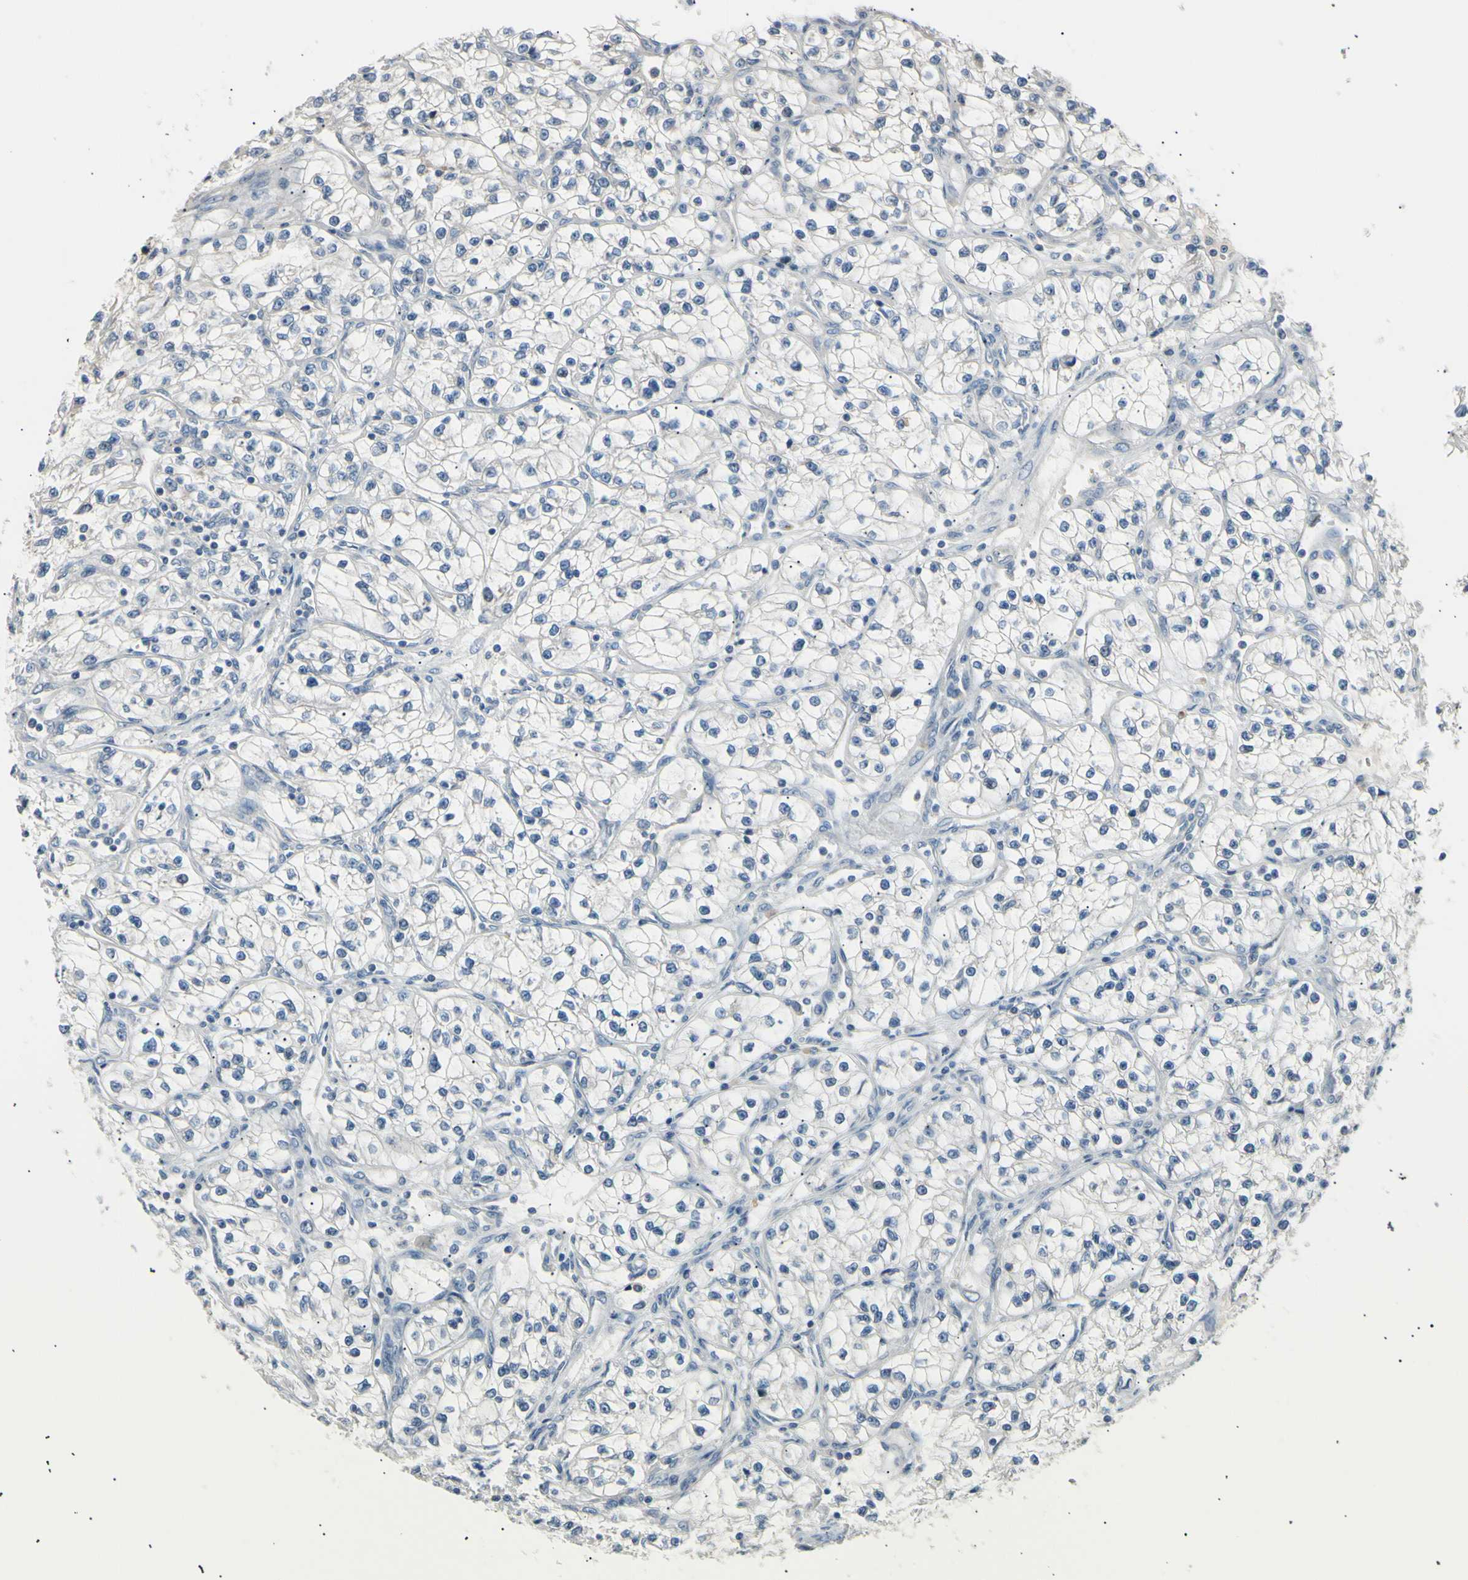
{"staining": {"intensity": "negative", "quantity": "none", "location": "none"}, "tissue": "renal cancer", "cell_type": "Tumor cells", "image_type": "cancer", "snomed": [{"axis": "morphology", "description": "Adenocarcinoma, NOS"}, {"axis": "topography", "description": "Kidney"}], "caption": "Tumor cells show no significant staining in adenocarcinoma (renal).", "gene": "LDLR", "patient": {"sex": "female", "age": 57}}